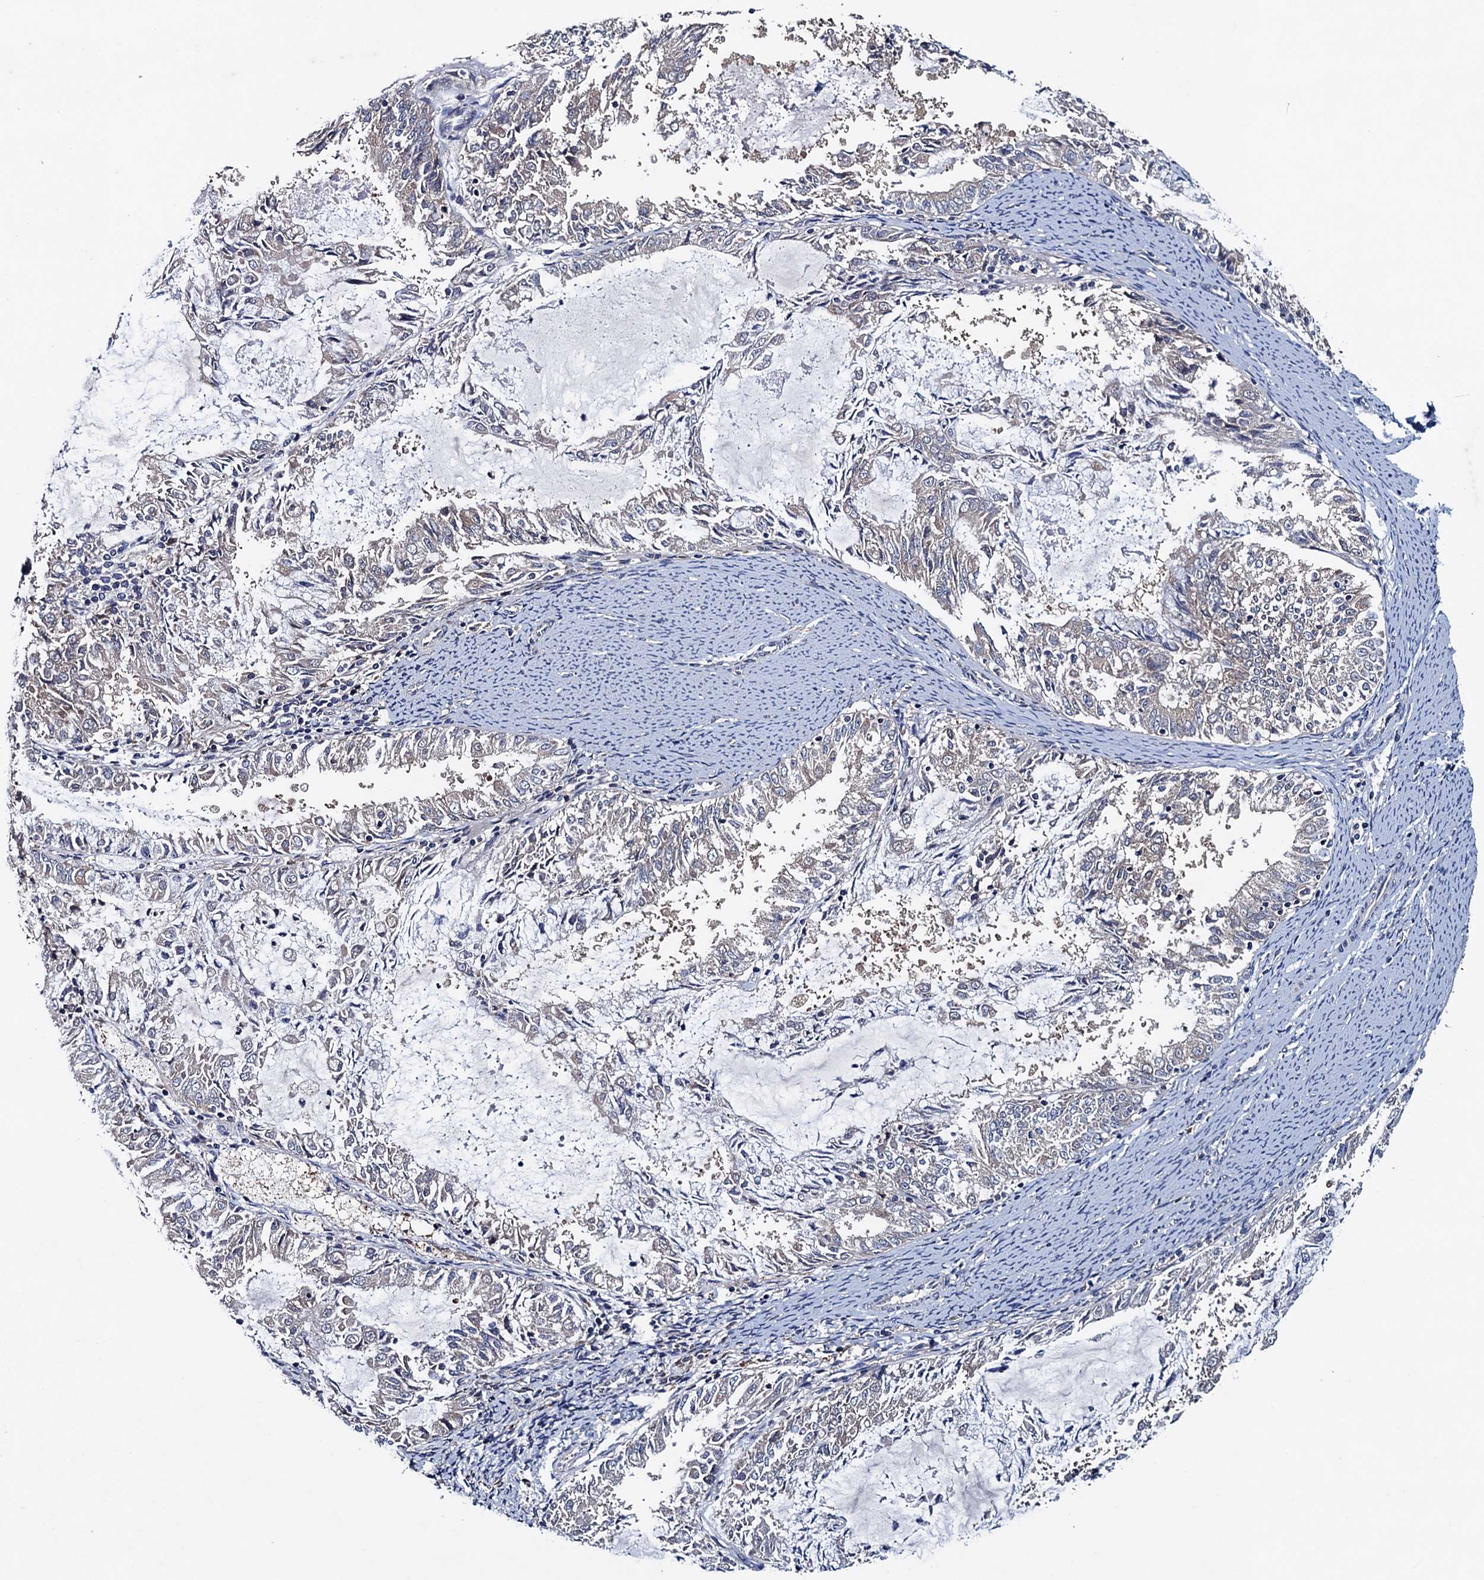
{"staining": {"intensity": "negative", "quantity": "none", "location": "none"}, "tissue": "endometrial cancer", "cell_type": "Tumor cells", "image_type": "cancer", "snomed": [{"axis": "morphology", "description": "Adenocarcinoma, NOS"}, {"axis": "topography", "description": "Endometrium"}], "caption": "This is an immunohistochemistry photomicrograph of human adenocarcinoma (endometrial). There is no expression in tumor cells.", "gene": "BLTP3B", "patient": {"sex": "female", "age": 57}}